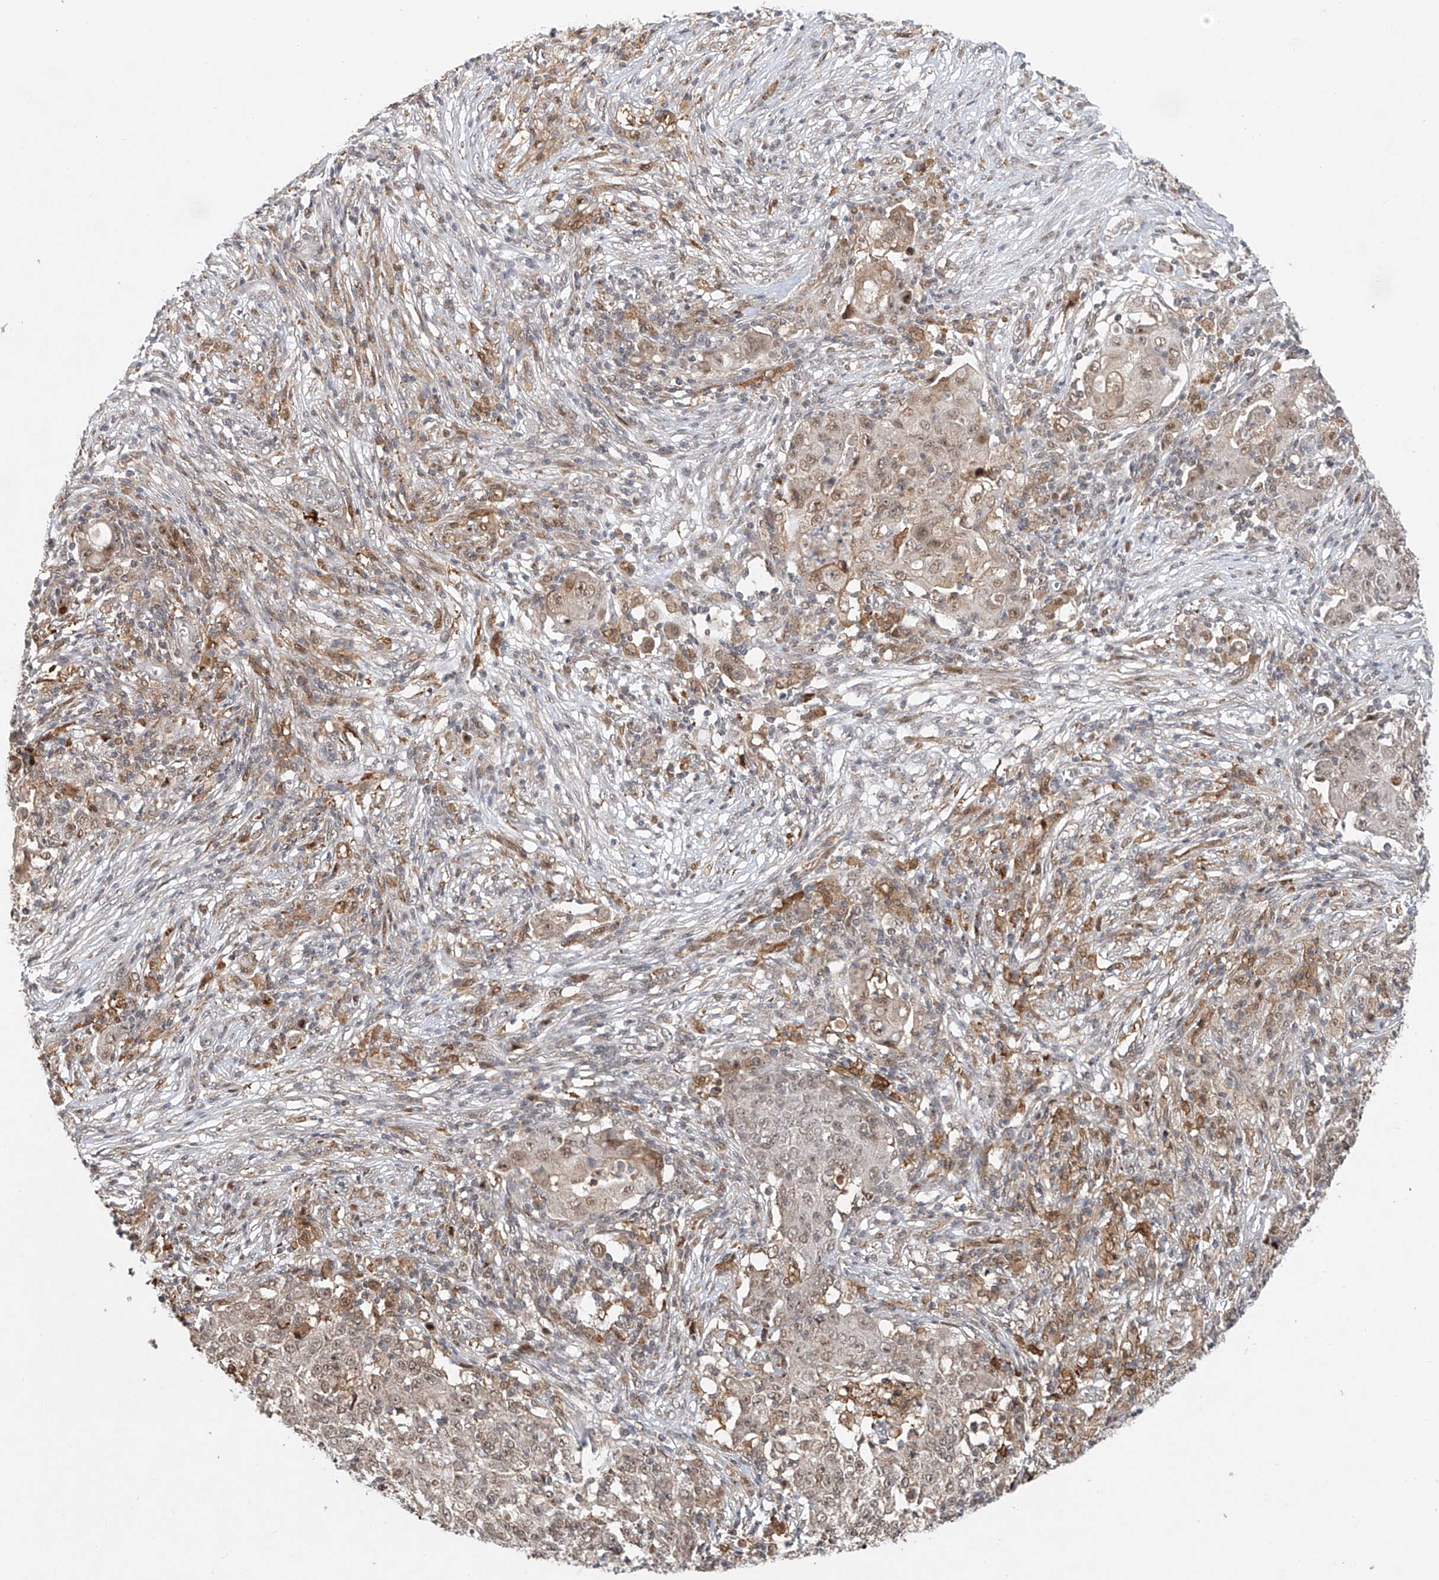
{"staining": {"intensity": "weak", "quantity": "25%-75%", "location": "nuclear"}, "tissue": "ovarian cancer", "cell_type": "Tumor cells", "image_type": "cancer", "snomed": [{"axis": "morphology", "description": "Carcinoma, endometroid"}, {"axis": "topography", "description": "Ovary"}], "caption": "Ovarian endometroid carcinoma stained with a brown dye displays weak nuclear positive positivity in about 25%-75% of tumor cells.", "gene": "SYTL3", "patient": {"sex": "female", "age": 42}}